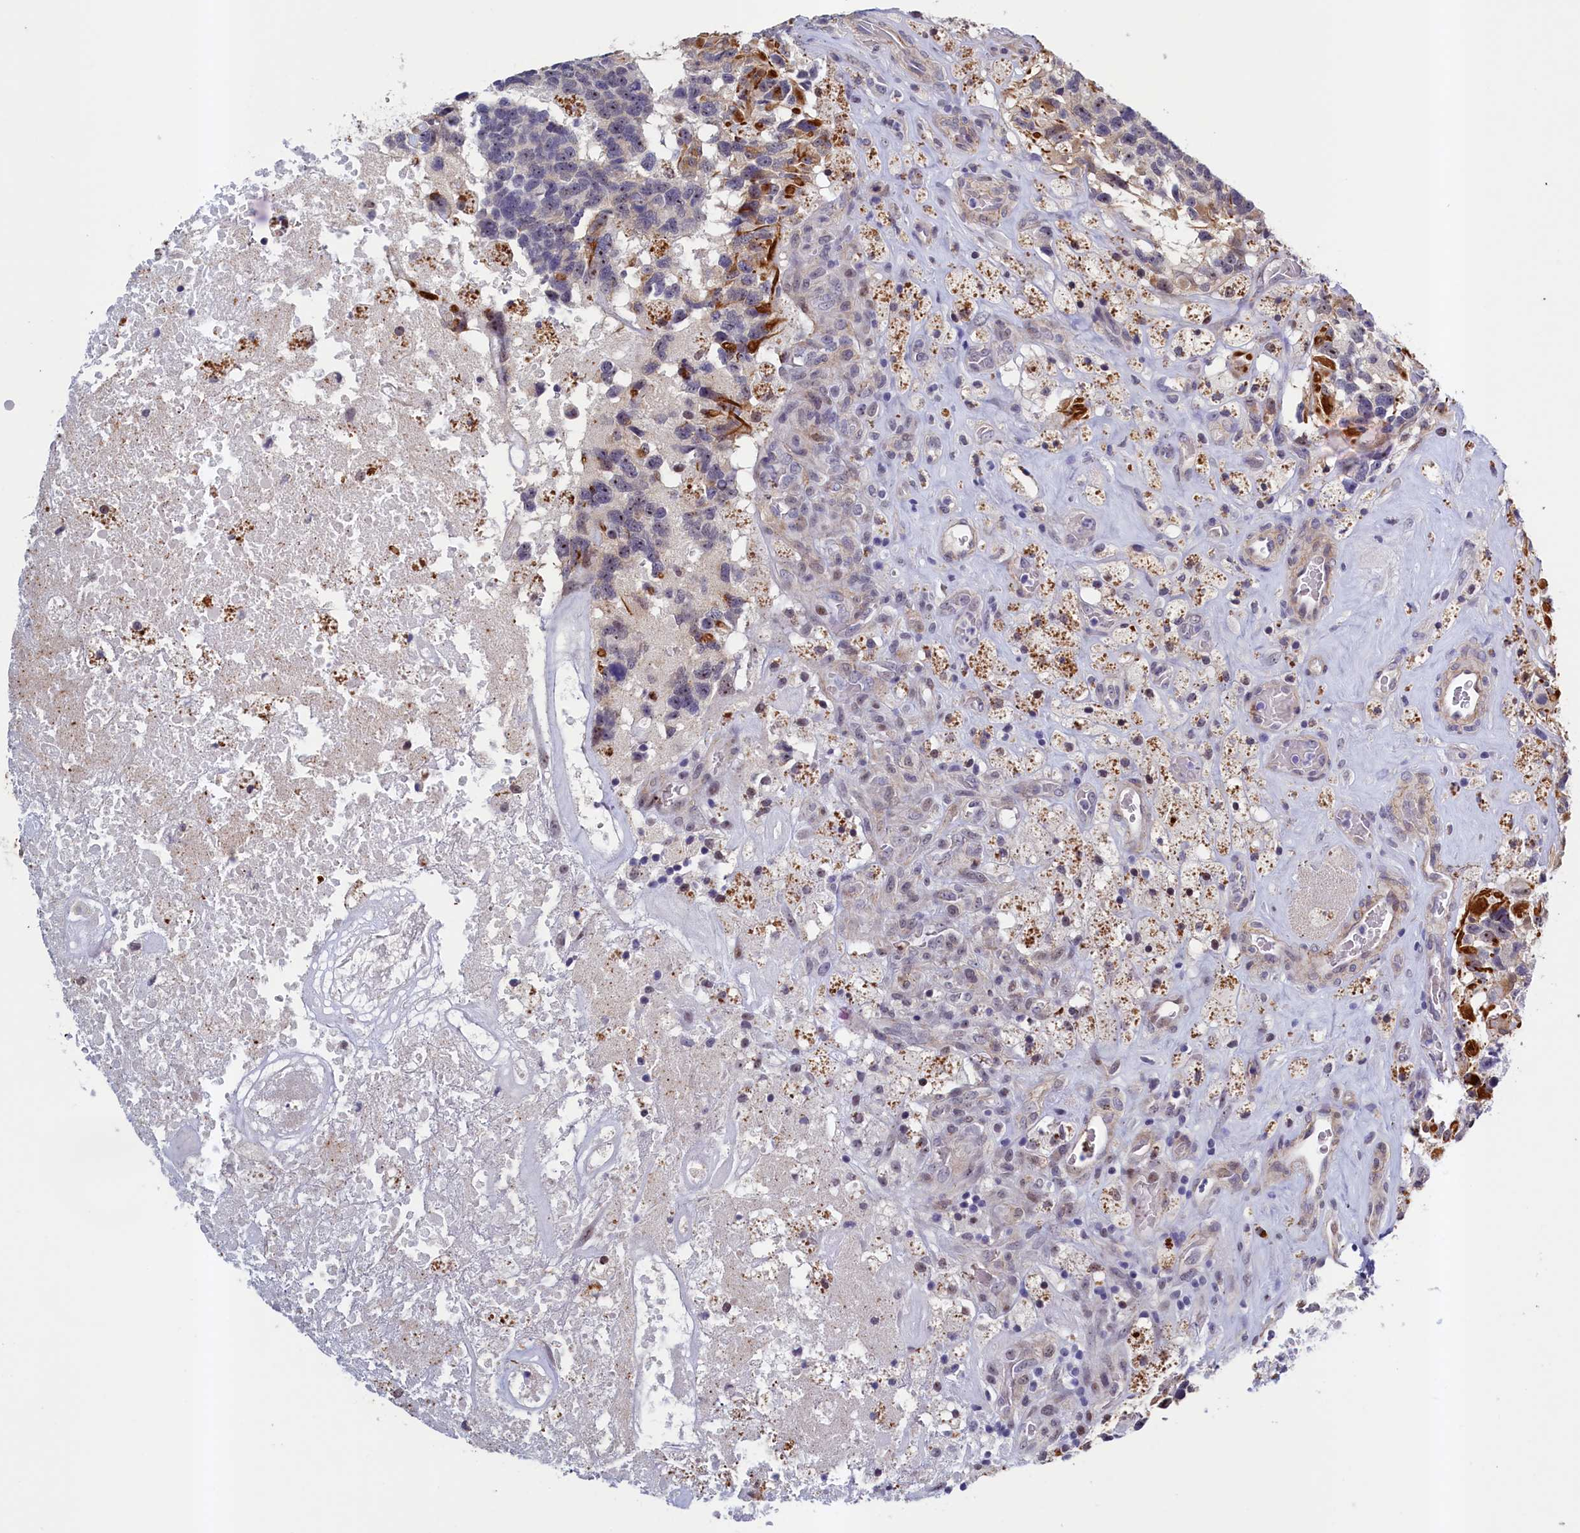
{"staining": {"intensity": "moderate", "quantity": "<25%", "location": "cytoplasmic/membranous,nuclear"}, "tissue": "glioma", "cell_type": "Tumor cells", "image_type": "cancer", "snomed": [{"axis": "morphology", "description": "Glioma, malignant, High grade"}, {"axis": "topography", "description": "Brain"}], "caption": "This micrograph exhibits immunohistochemistry staining of human malignant high-grade glioma, with low moderate cytoplasmic/membranous and nuclear expression in about <25% of tumor cells.", "gene": "PACSIN3", "patient": {"sex": "male", "age": 76}}